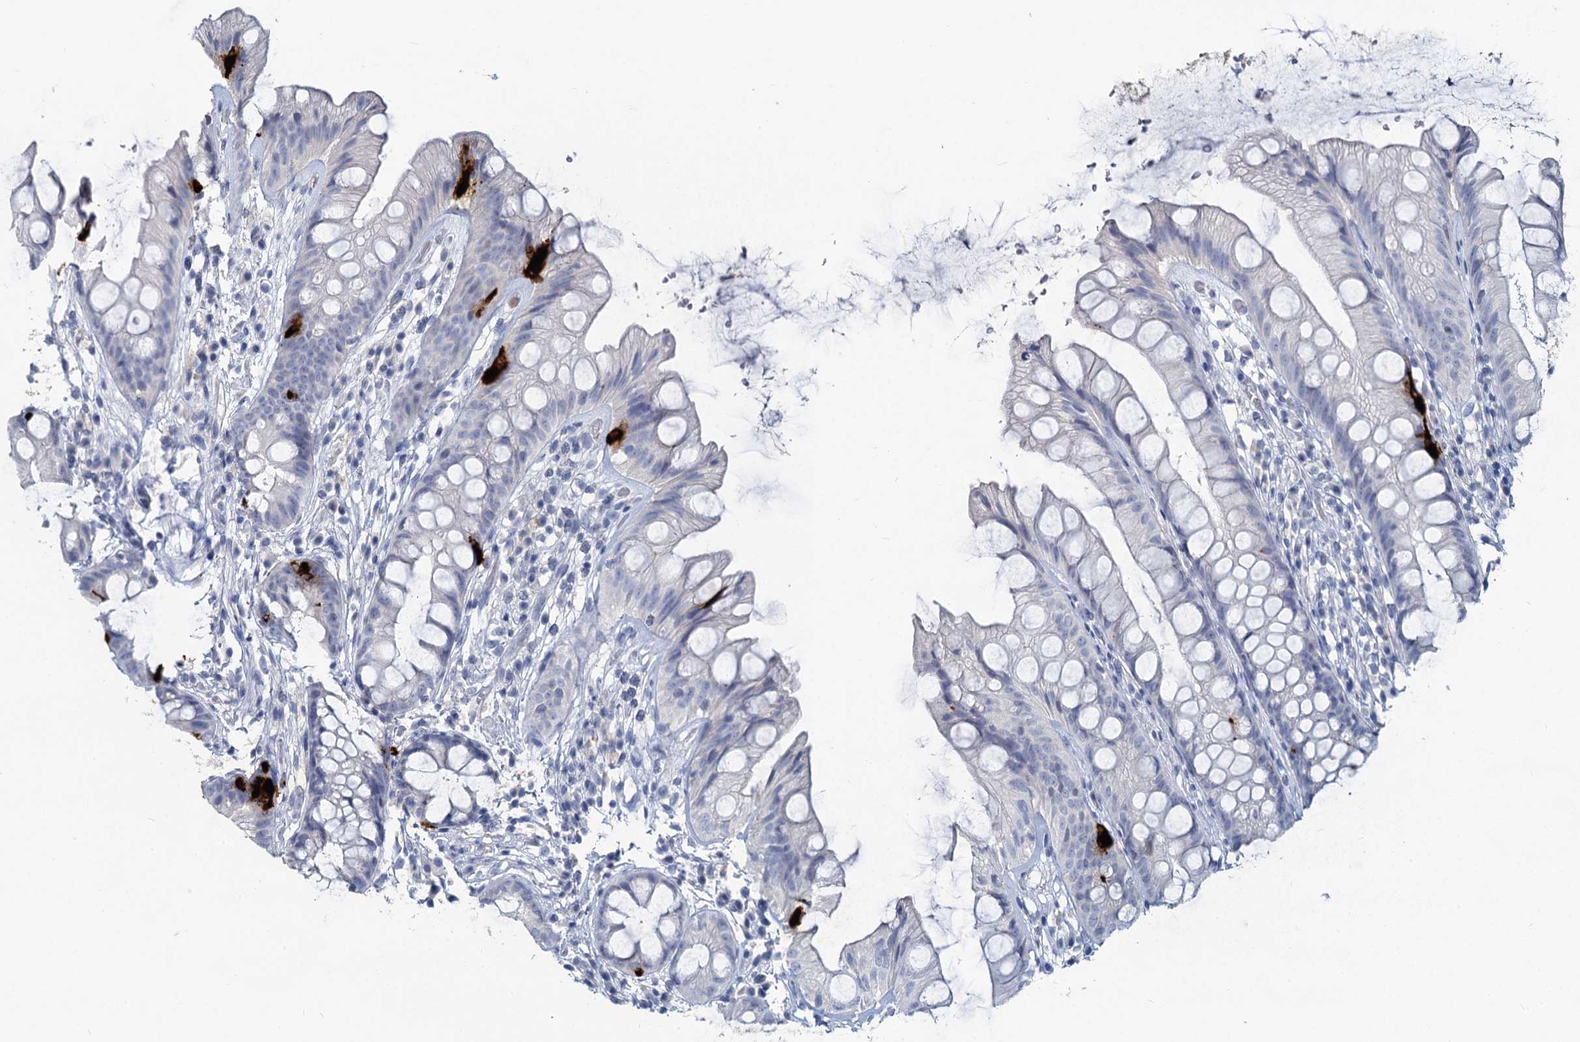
{"staining": {"intensity": "strong", "quantity": "<25%", "location": "cytoplasmic/membranous"}, "tissue": "rectum", "cell_type": "Glandular cells", "image_type": "normal", "snomed": [{"axis": "morphology", "description": "Normal tissue, NOS"}, {"axis": "topography", "description": "Rectum"}], "caption": "The histopathology image shows staining of normal rectum, revealing strong cytoplasmic/membranous protein staining (brown color) within glandular cells.", "gene": "CHGA", "patient": {"sex": "male", "age": 74}}